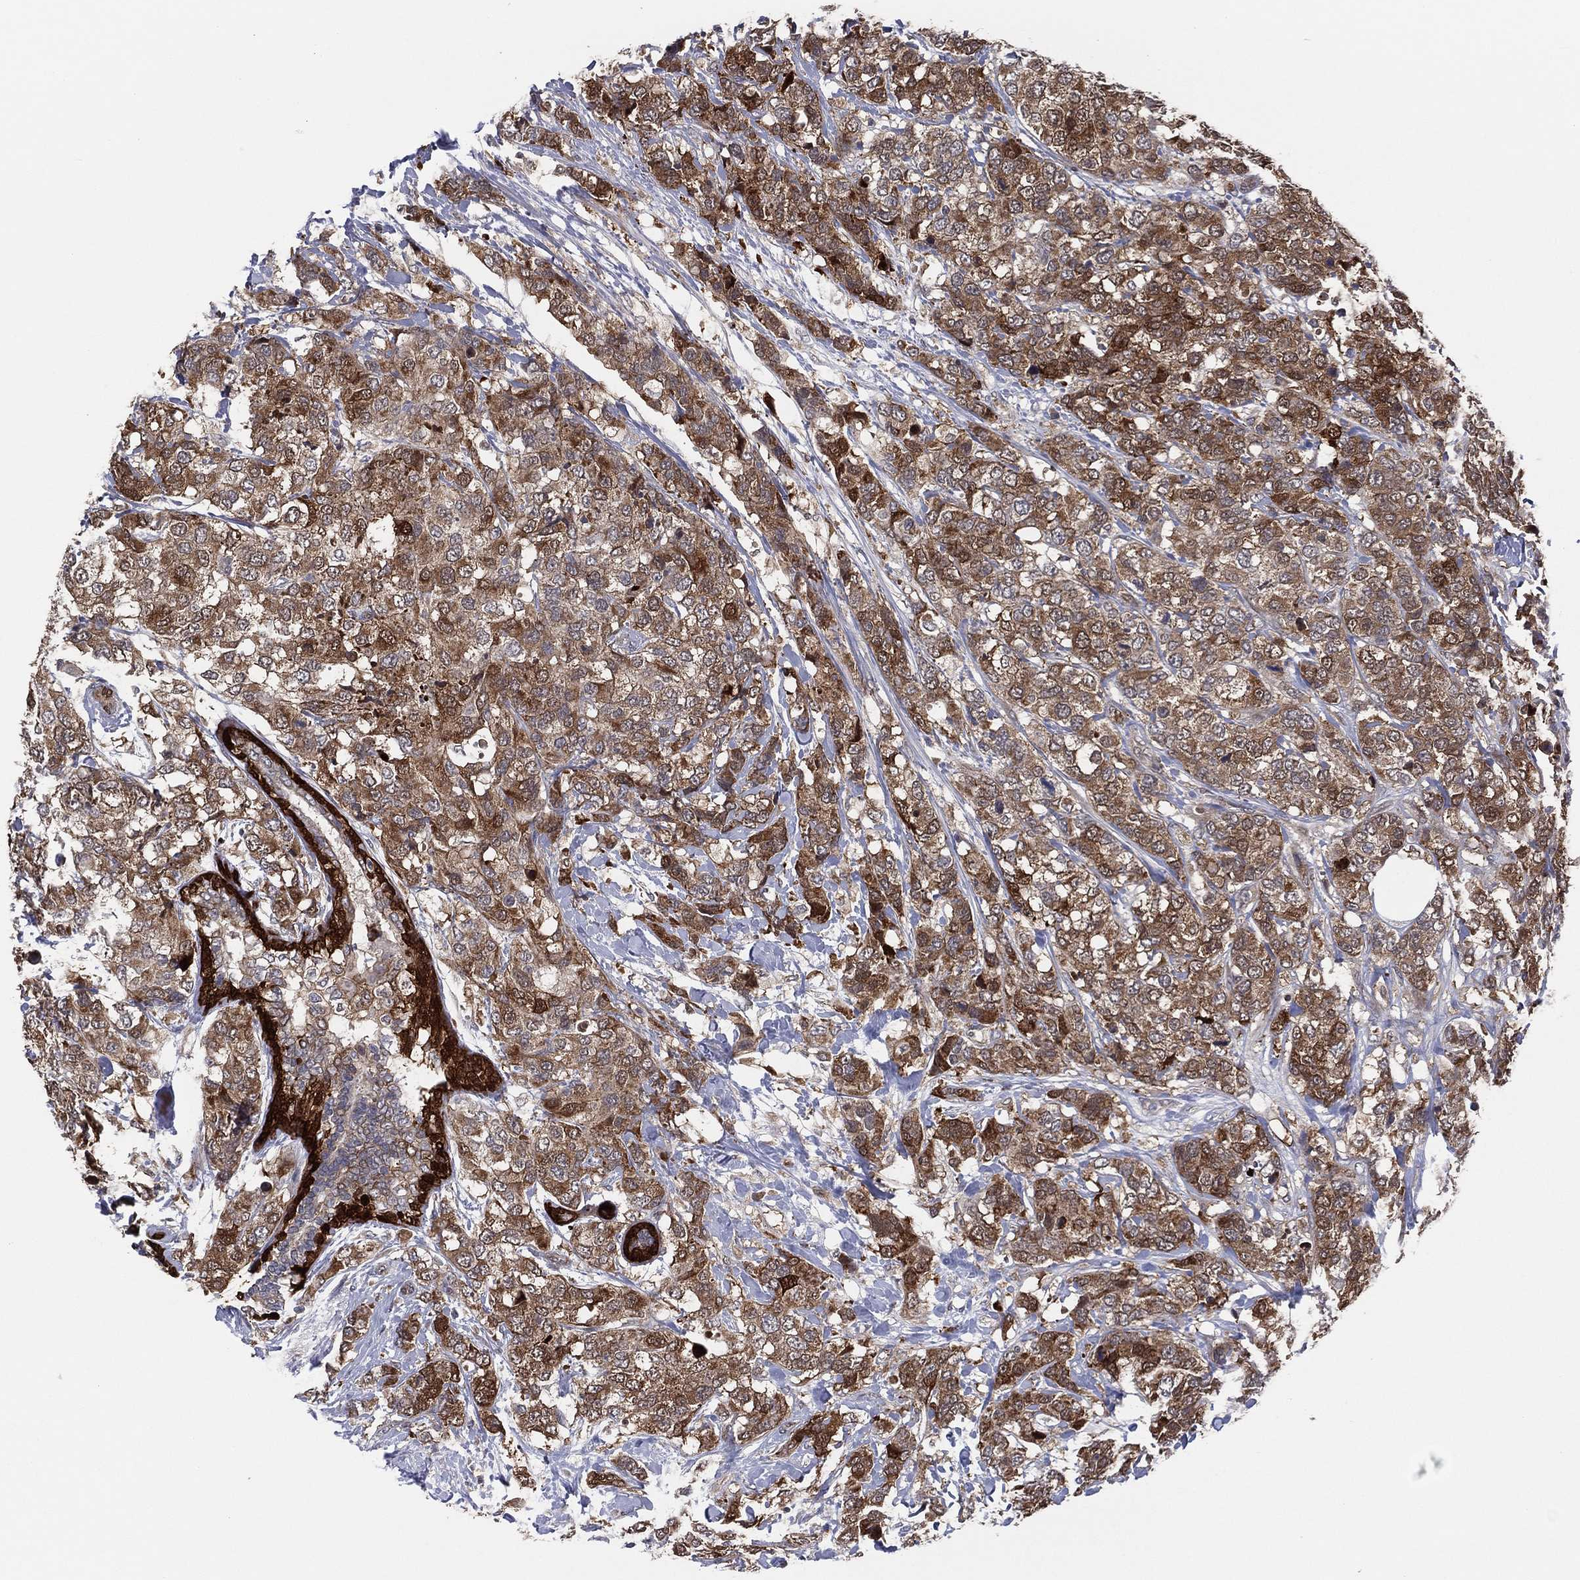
{"staining": {"intensity": "moderate", "quantity": "25%-75%", "location": "cytoplasmic/membranous"}, "tissue": "breast cancer", "cell_type": "Tumor cells", "image_type": "cancer", "snomed": [{"axis": "morphology", "description": "Lobular carcinoma"}, {"axis": "topography", "description": "Breast"}], "caption": "The micrograph exhibits staining of breast cancer (lobular carcinoma), revealing moderate cytoplasmic/membranous protein staining (brown color) within tumor cells.", "gene": "SNCG", "patient": {"sex": "female", "age": 59}}